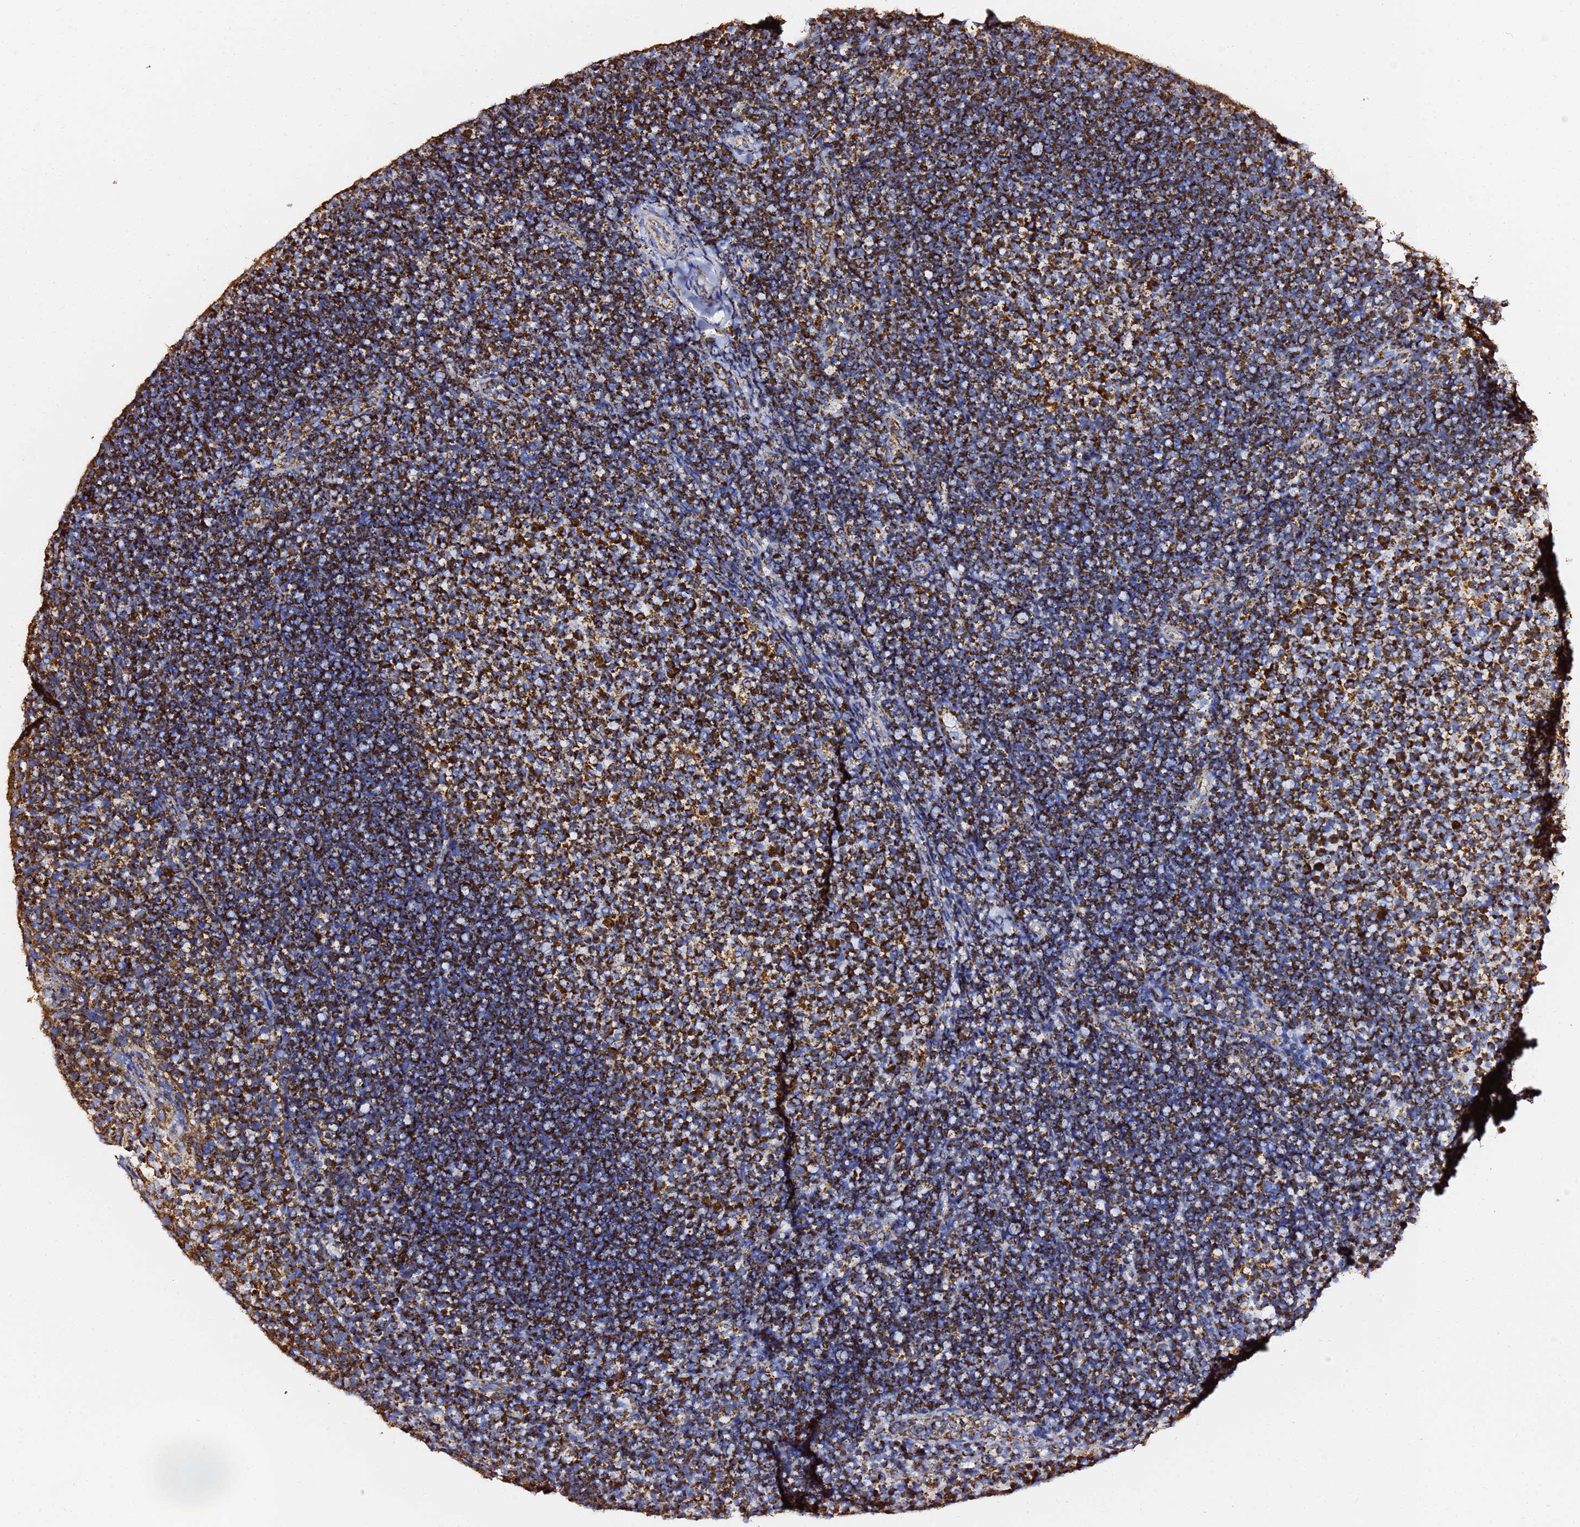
{"staining": {"intensity": "strong", "quantity": ">75%", "location": "cytoplasmic/membranous"}, "tissue": "tonsil", "cell_type": "Germinal center cells", "image_type": "normal", "snomed": [{"axis": "morphology", "description": "Normal tissue, NOS"}, {"axis": "topography", "description": "Tonsil"}], "caption": "Germinal center cells display high levels of strong cytoplasmic/membranous positivity in approximately >75% of cells in normal tonsil.", "gene": "PHB2", "patient": {"sex": "female", "age": 10}}